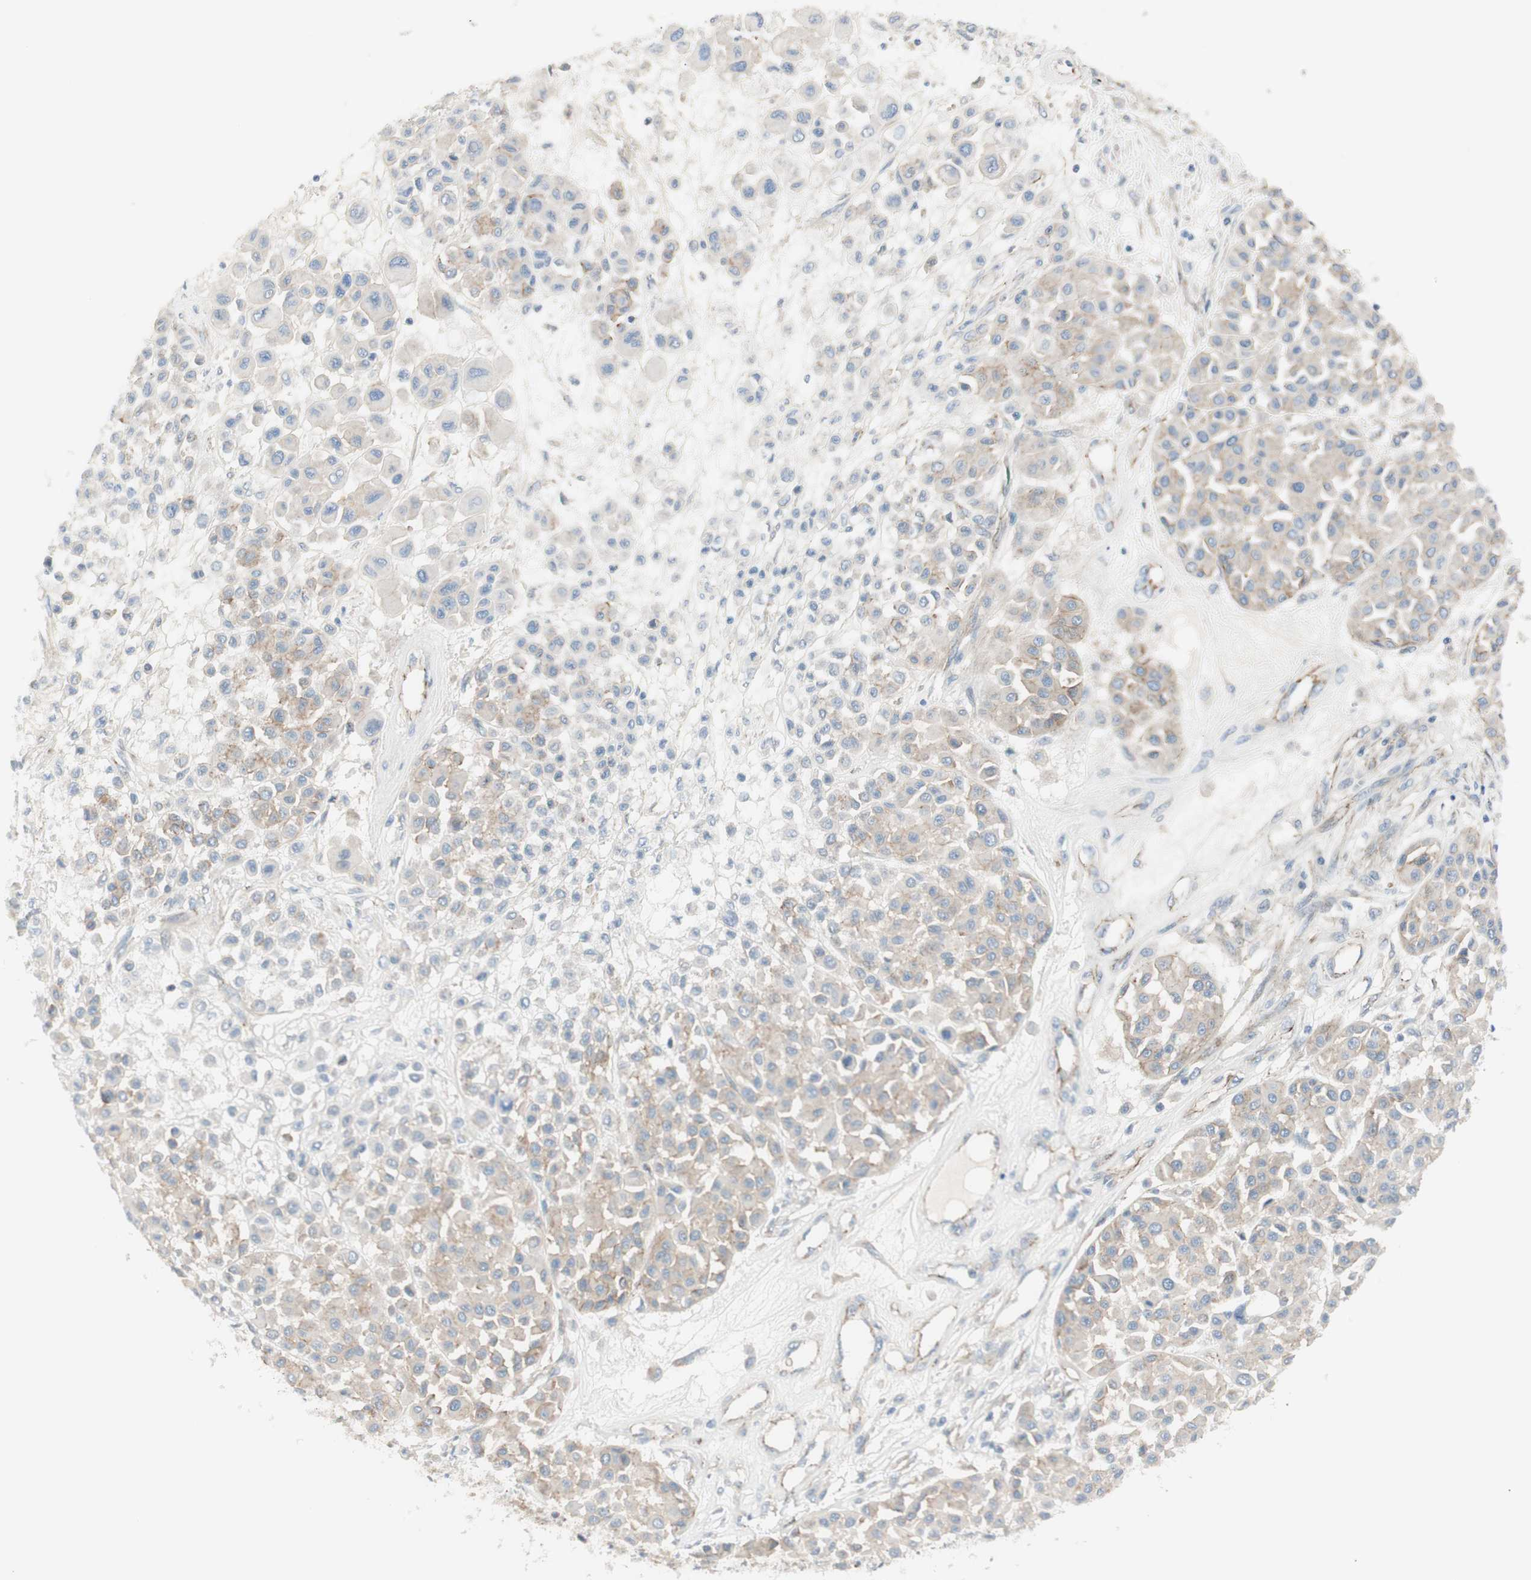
{"staining": {"intensity": "weak", "quantity": "25%-75%", "location": "cytoplasmic/membranous"}, "tissue": "melanoma", "cell_type": "Tumor cells", "image_type": "cancer", "snomed": [{"axis": "morphology", "description": "Malignant melanoma, Metastatic site"}, {"axis": "topography", "description": "Soft tissue"}], "caption": "This is a micrograph of immunohistochemistry (IHC) staining of malignant melanoma (metastatic site), which shows weak staining in the cytoplasmic/membranous of tumor cells.", "gene": "TJP1", "patient": {"sex": "male", "age": 41}}